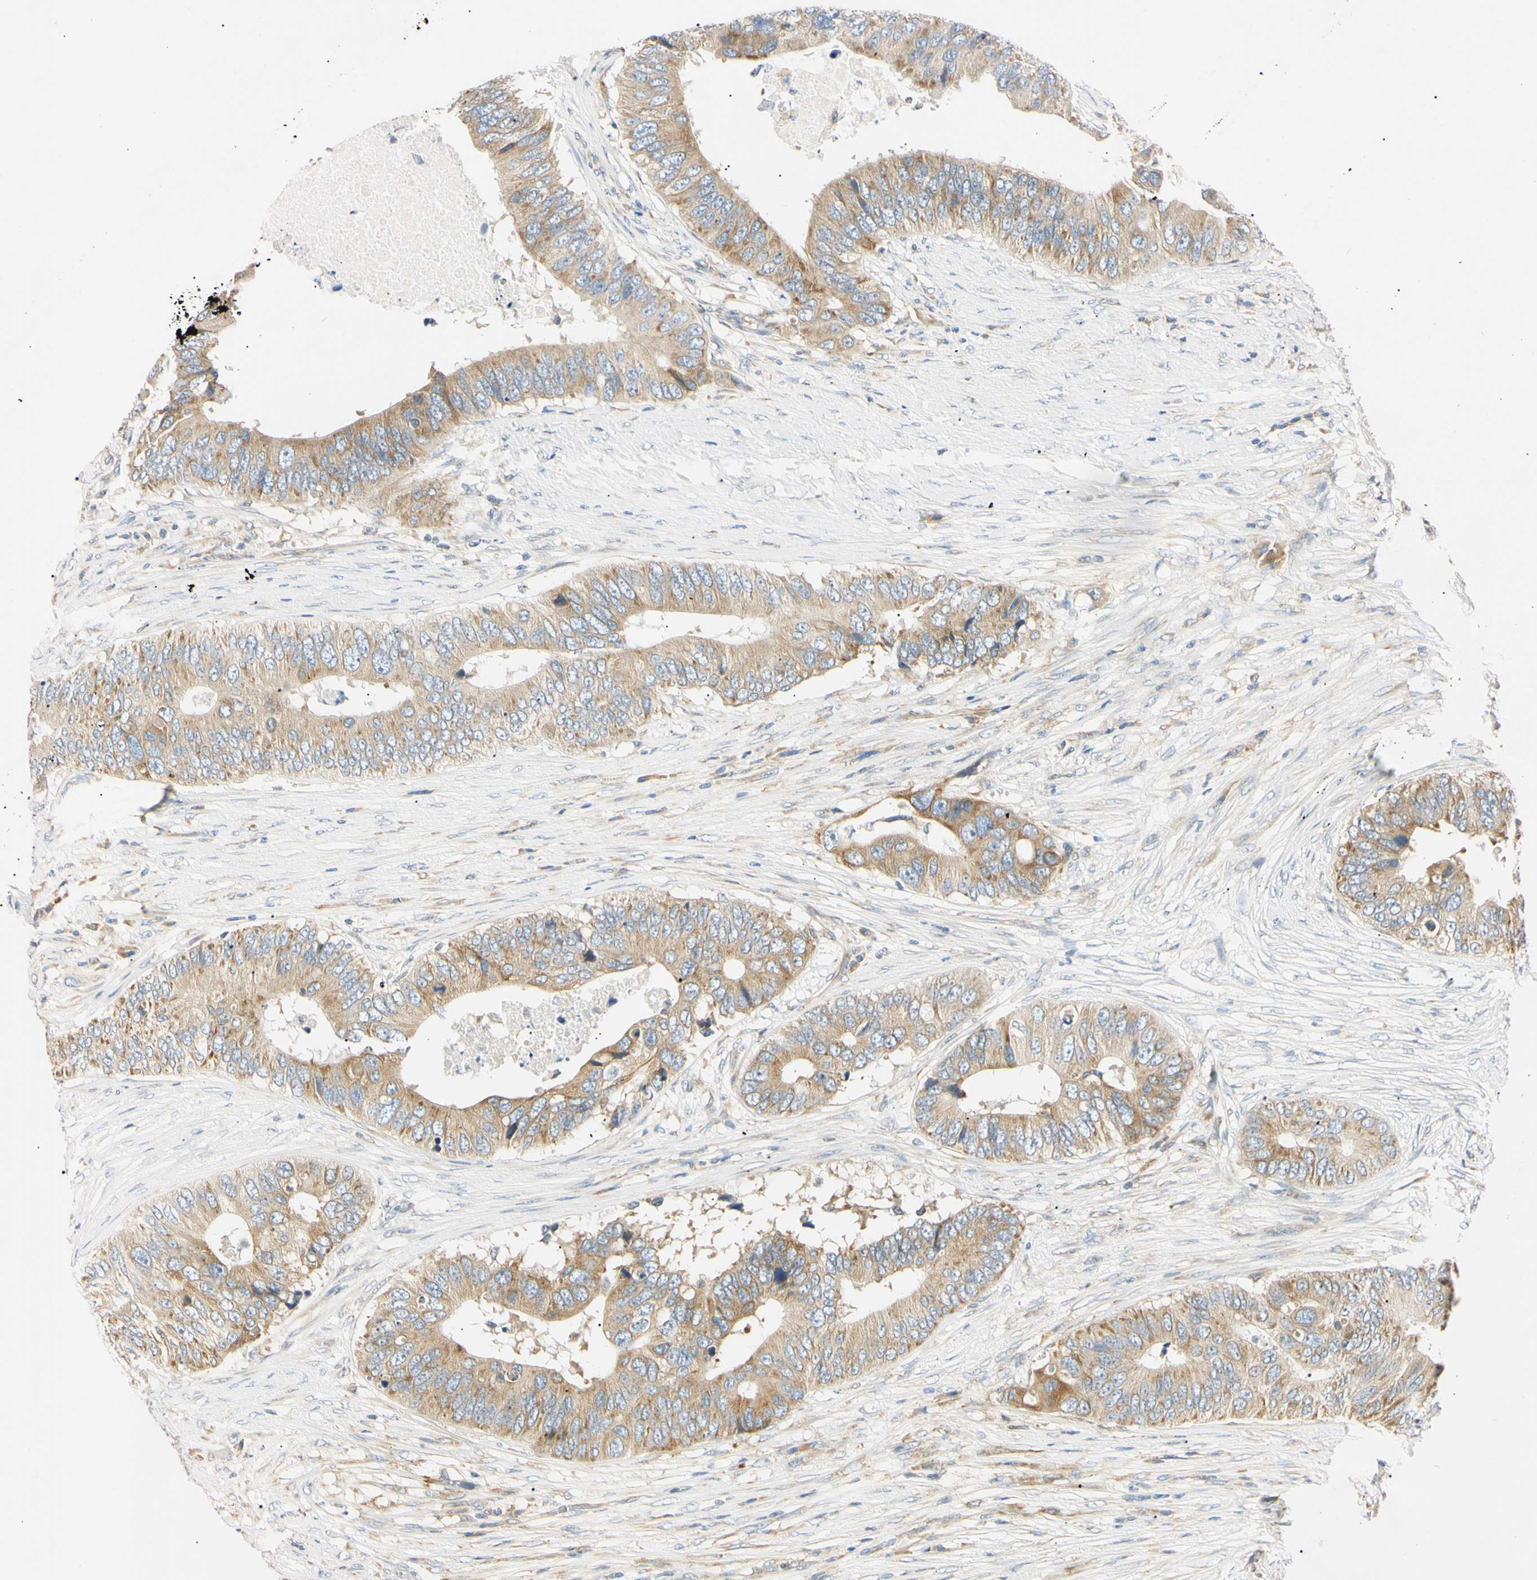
{"staining": {"intensity": "weak", "quantity": ">75%", "location": "cytoplasmic/membranous"}, "tissue": "colorectal cancer", "cell_type": "Tumor cells", "image_type": "cancer", "snomed": [{"axis": "morphology", "description": "Adenocarcinoma, NOS"}, {"axis": "topography", "description": "Colon"}], "caption": "Tumor cells display low levels of weak cytoplasmic/membranous positivity in about >75% of cells in human adenocarcinoma (colorectal).", "gene": "DNAJB12", "patient": {"sex": "male", "age": 71}}